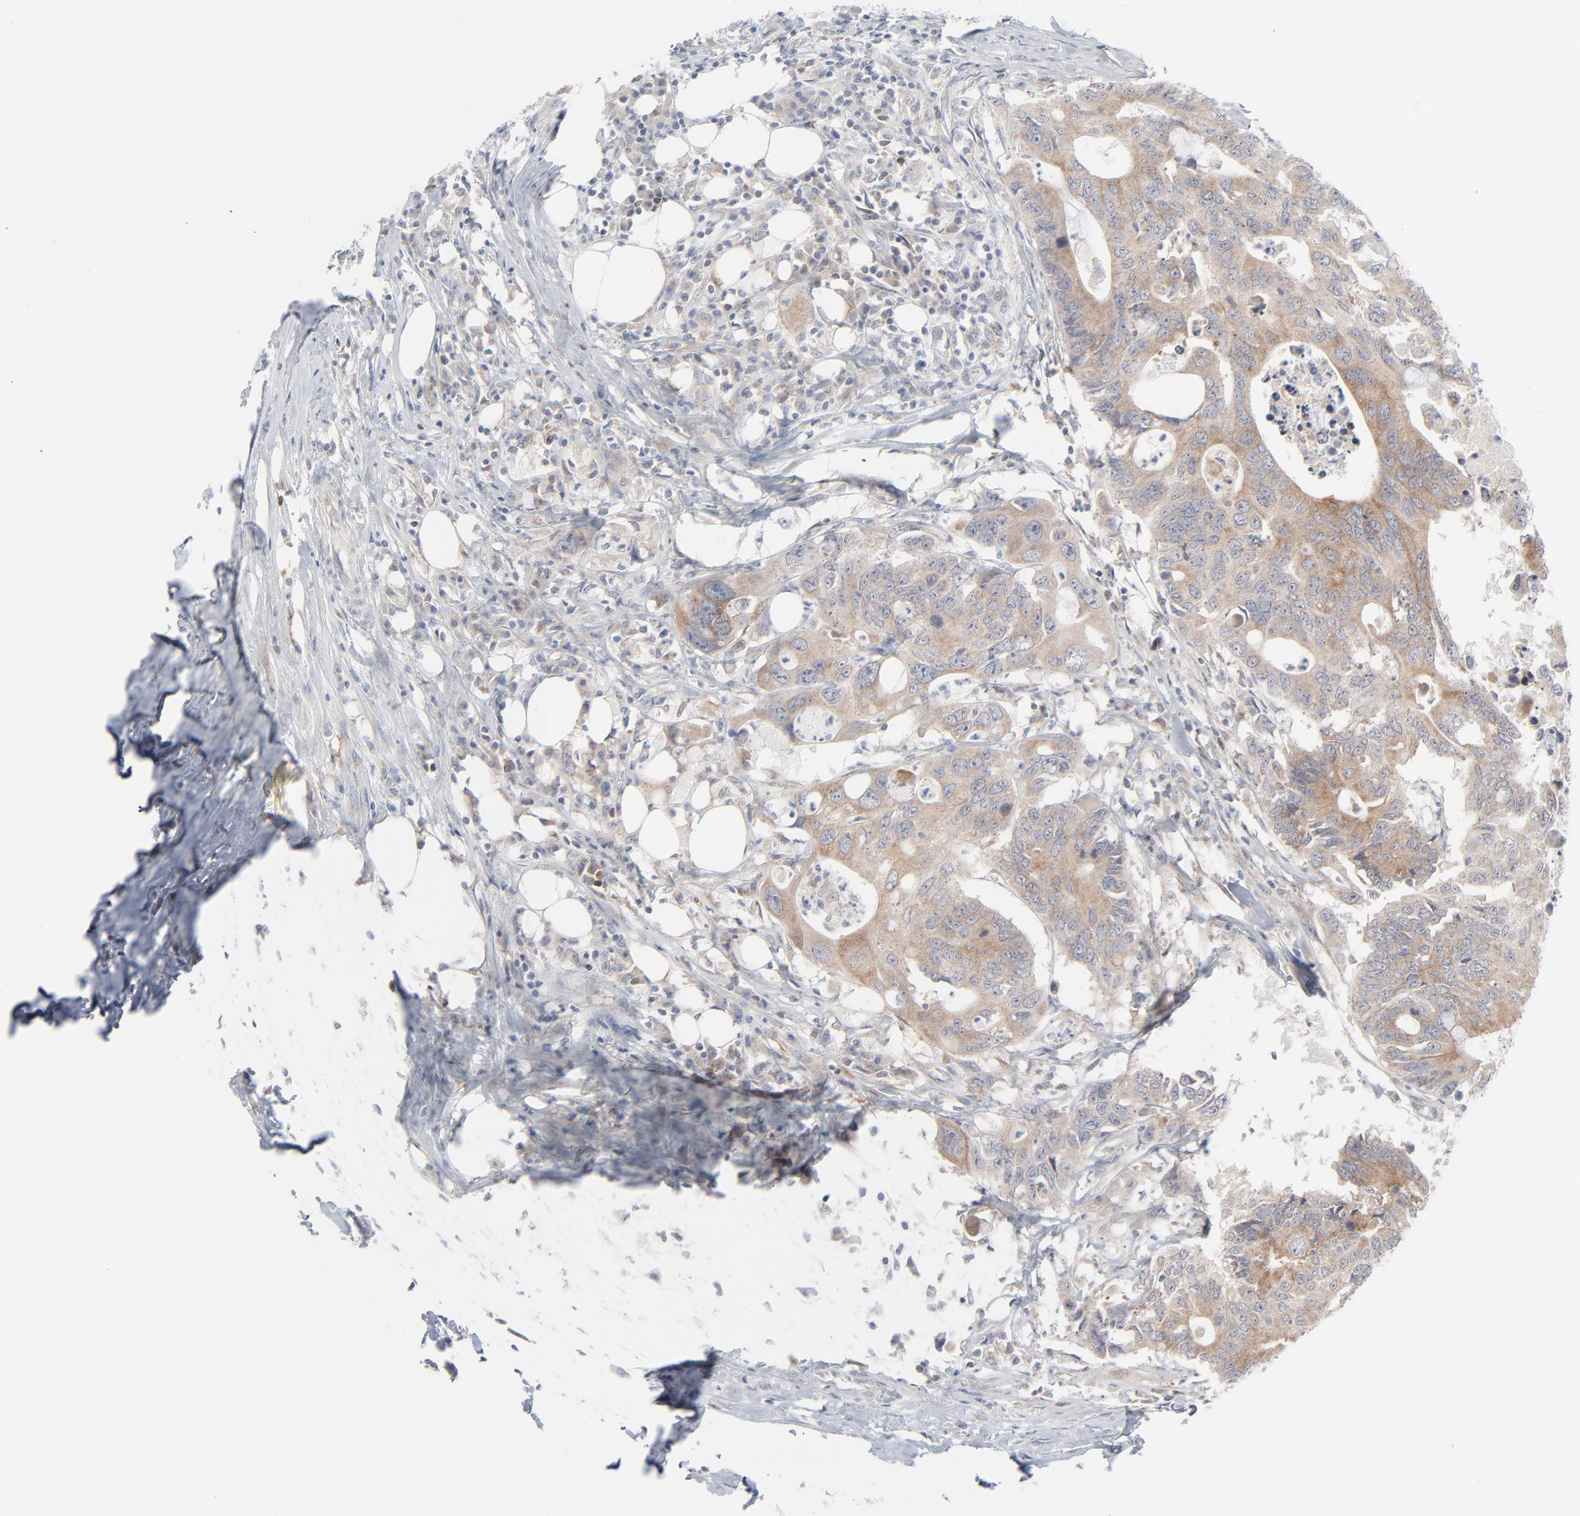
{"staining": {"intensity": "weak", "quantity": ">75%", "location": "cytoplasmic/membranous"}, "tissue": "colorectal cancer", "cell_type": "Tumor cells", "image_type": "cancer", "snomed": [{"axis": "morphology", "description": "Adenocarcinoma, NOS"}, {"axis": "topography", "description": "Colon"}], "caption": "Weak cytoplasmic/membranous staining for a protein is seen in about >75% of tumor cells of colorectal adenocarcinoma using immunohistochemistry (IHC).", "gene": "KDSR", "patient": {"sex": "male", "age": 71}}